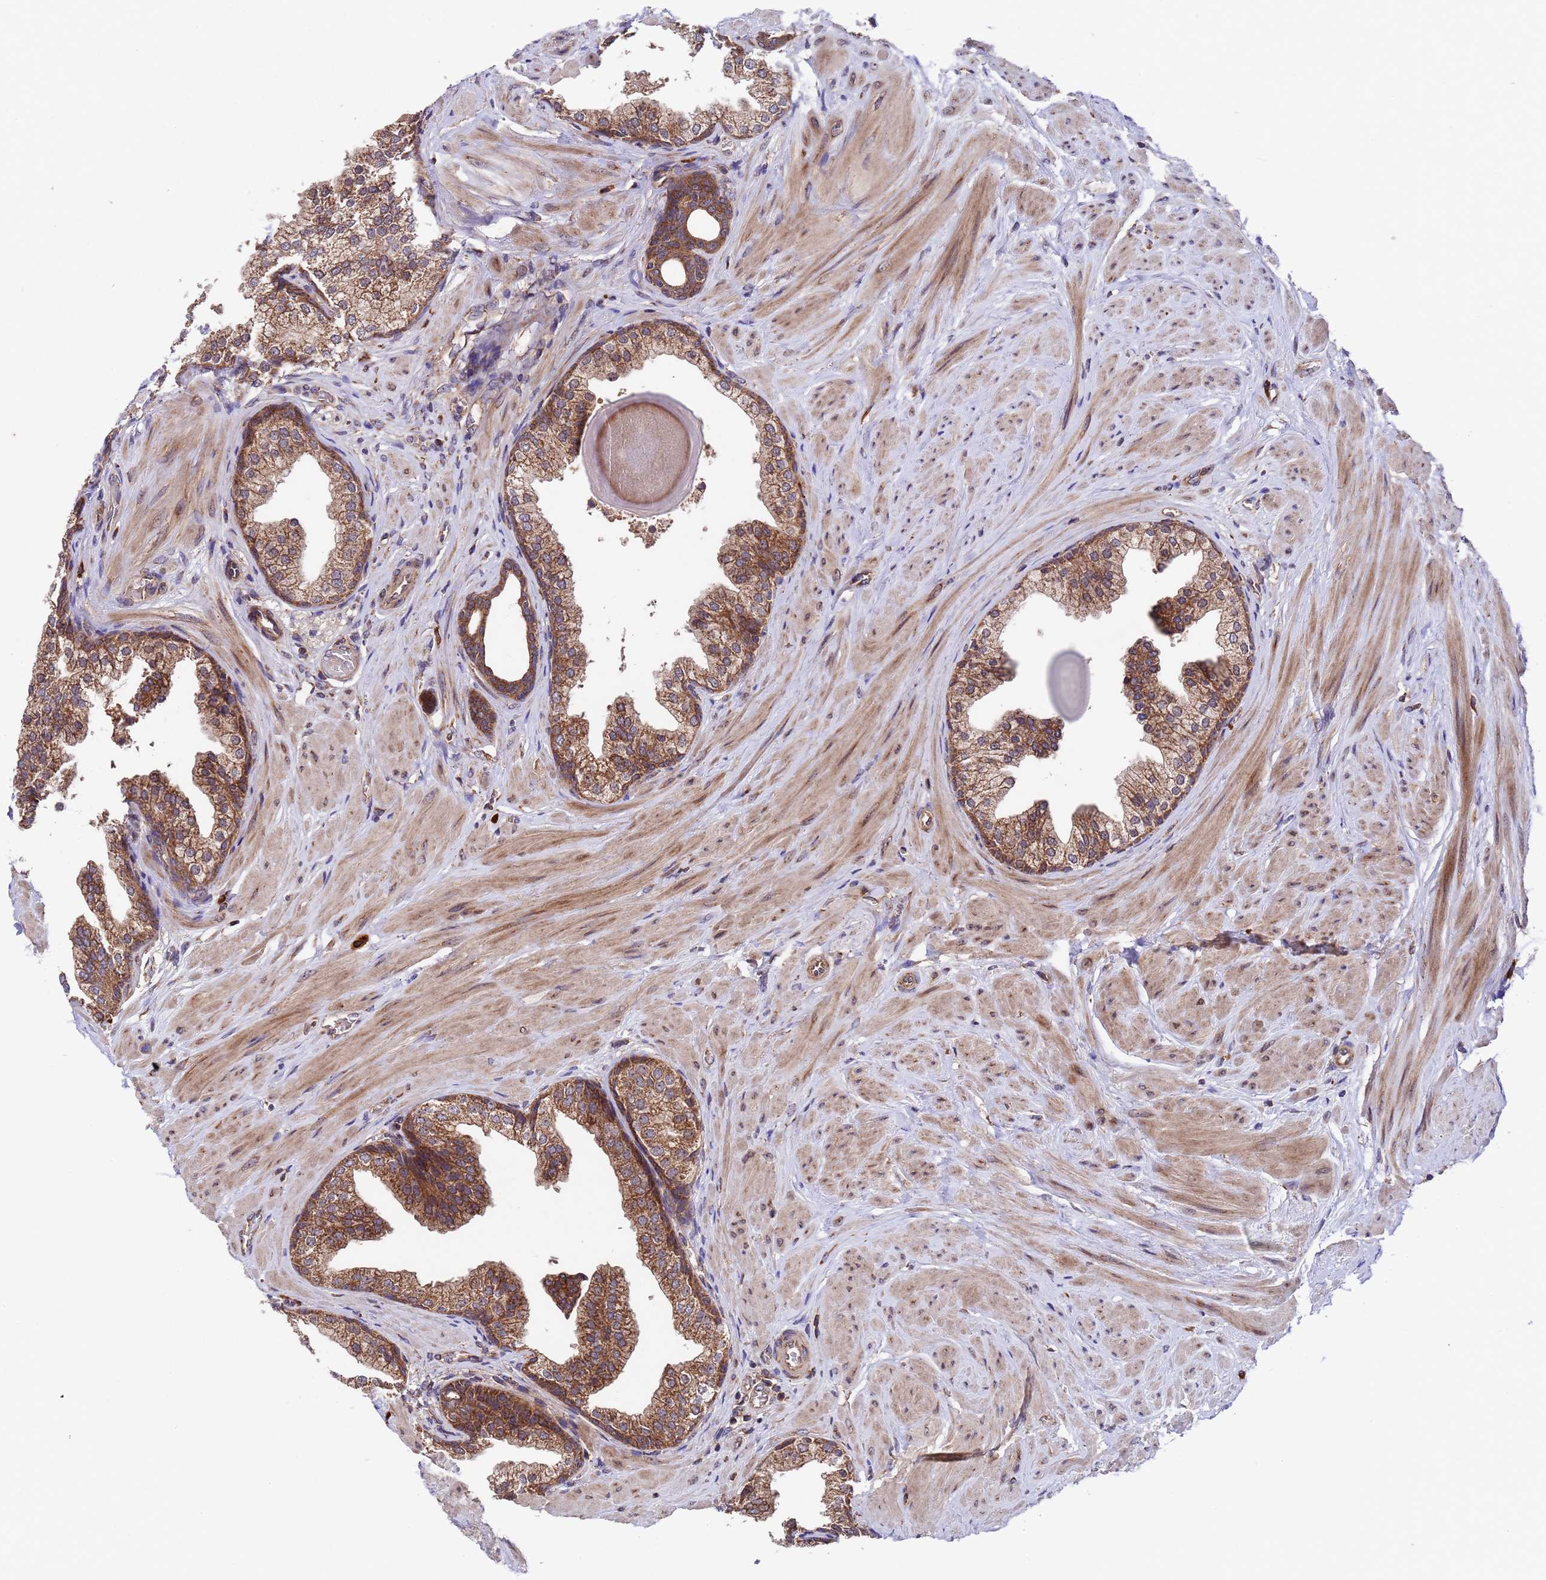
{"staining": {"intensity": "strong", "quantity": ">75%", "location": "cytoplasmic/membranous"}, "tissue": "prostate", "cell_type": "Glandular cells", "image_type": "normal", "snomed": [{"axis": "morphology", "description": "Normal tissue, NOS"}, {"axis": "topography", "description": "Prostate"}], "caption": "Strong cytoplasmic/membranous expression is present in about >75% of glandular cells in benign prostate. (brown staining indicates protein expression, while blue staining denotes nuclei).", "gene": "TSR3", "patient": {"sex": "male", "age": 48}}